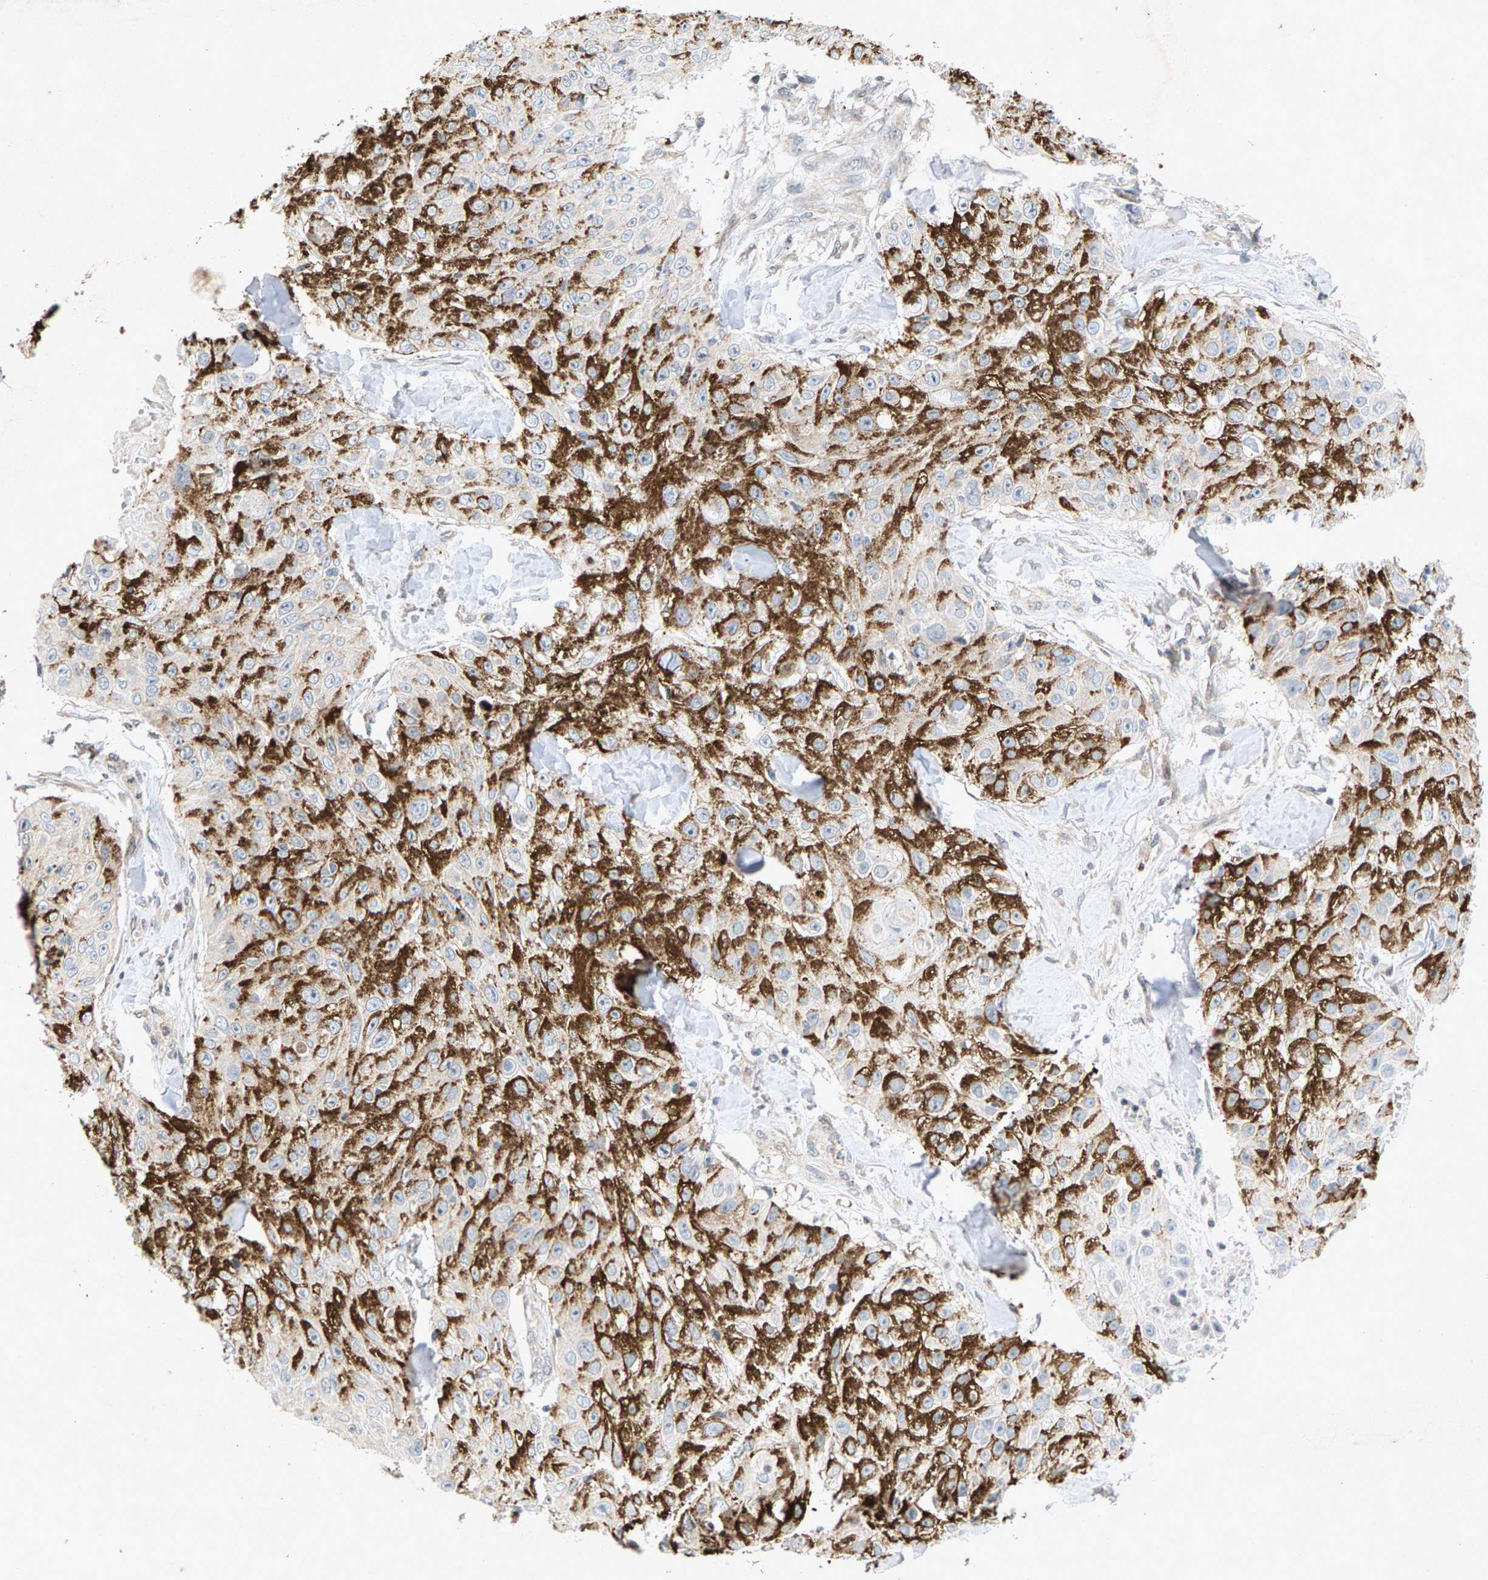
{"staining": {"intensity": "strong", "quantity": ">75%", "location": "cytoplasmic/membranous"}, "tissue": "skin cancer", "cell_type": "Tumor cells", "image_type": "cancer", "snomed": [{"axis": "morphology", "description": "Squamous cell carcinoma, NOS"}, {"axis": "topography", "description": "Skin"}], "caption": "Brown immunohistochemical staining in squamous cell carcinoma (skin) exhibits strong cytoplasmic/membranous positivity in about >75% of tumor cells. Immunohistochemistry stains the protein of interest in brown and the nuclei are stained blue.", "gene": "ZPR1", "patient": {"sex": "male", "age": 86}}